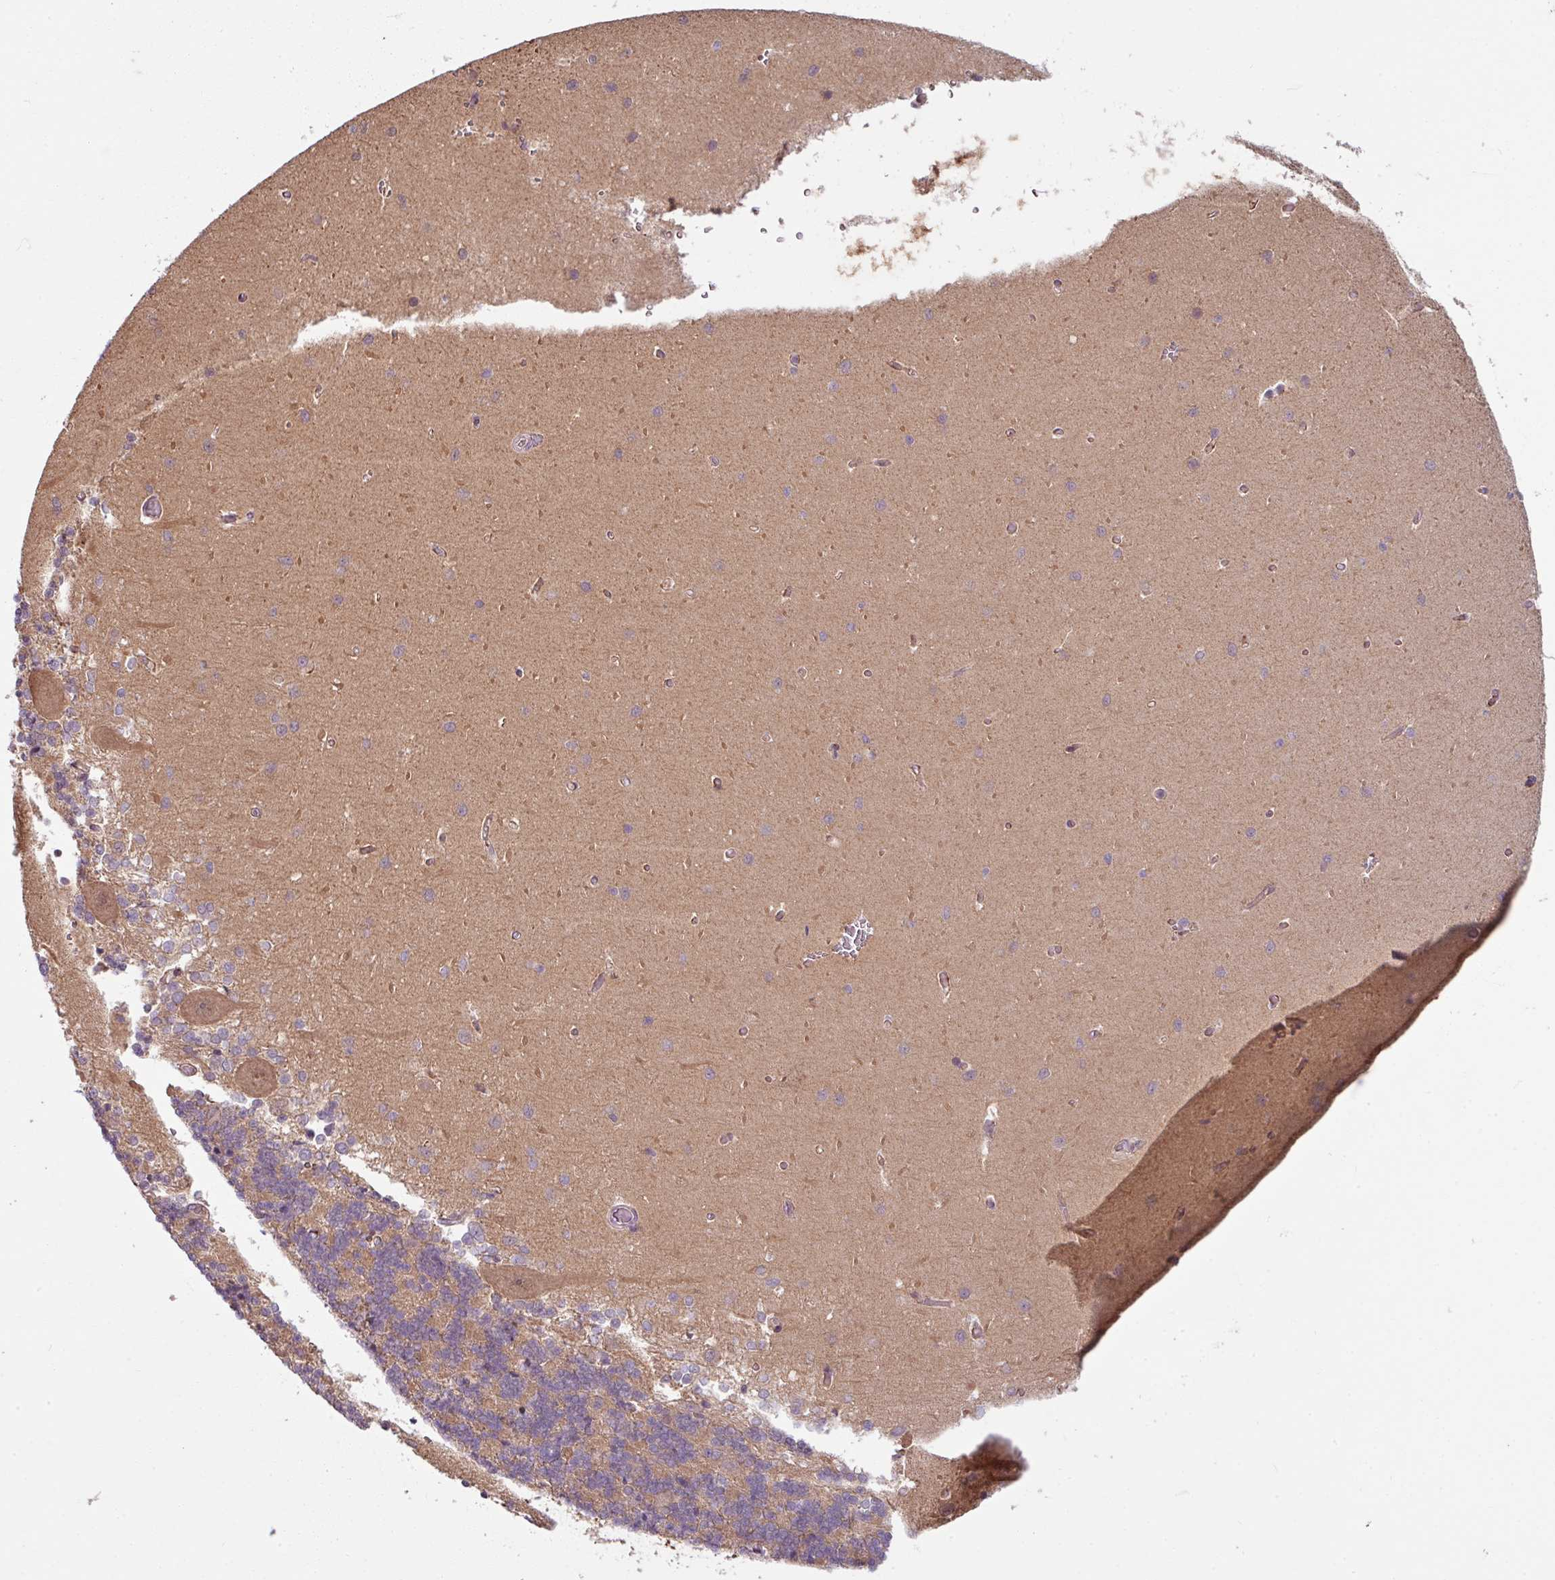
{"staining": {"intensity": "moderate", "quantity": "25%-75%", "location": "cytoplasmic/membranous"}, "tissue": "cerebellum", "cell_type": "Cells in granular layer", "image_type": "normal", "snomed": [{"axis": "morphology", "description": "Normal tissue, NOS"}, {"axis": "topography", "description": "Cerebellum"}], "caption": "Immunohistochemical staining of normal cerebellum shows 25%-75% levels of moderate cytoplasmic/membranous protein staining in approximately 25%-75% of cells in granular layer.", "gene": "TUSC3", "patient": {"sex": "male", "age": 37}}